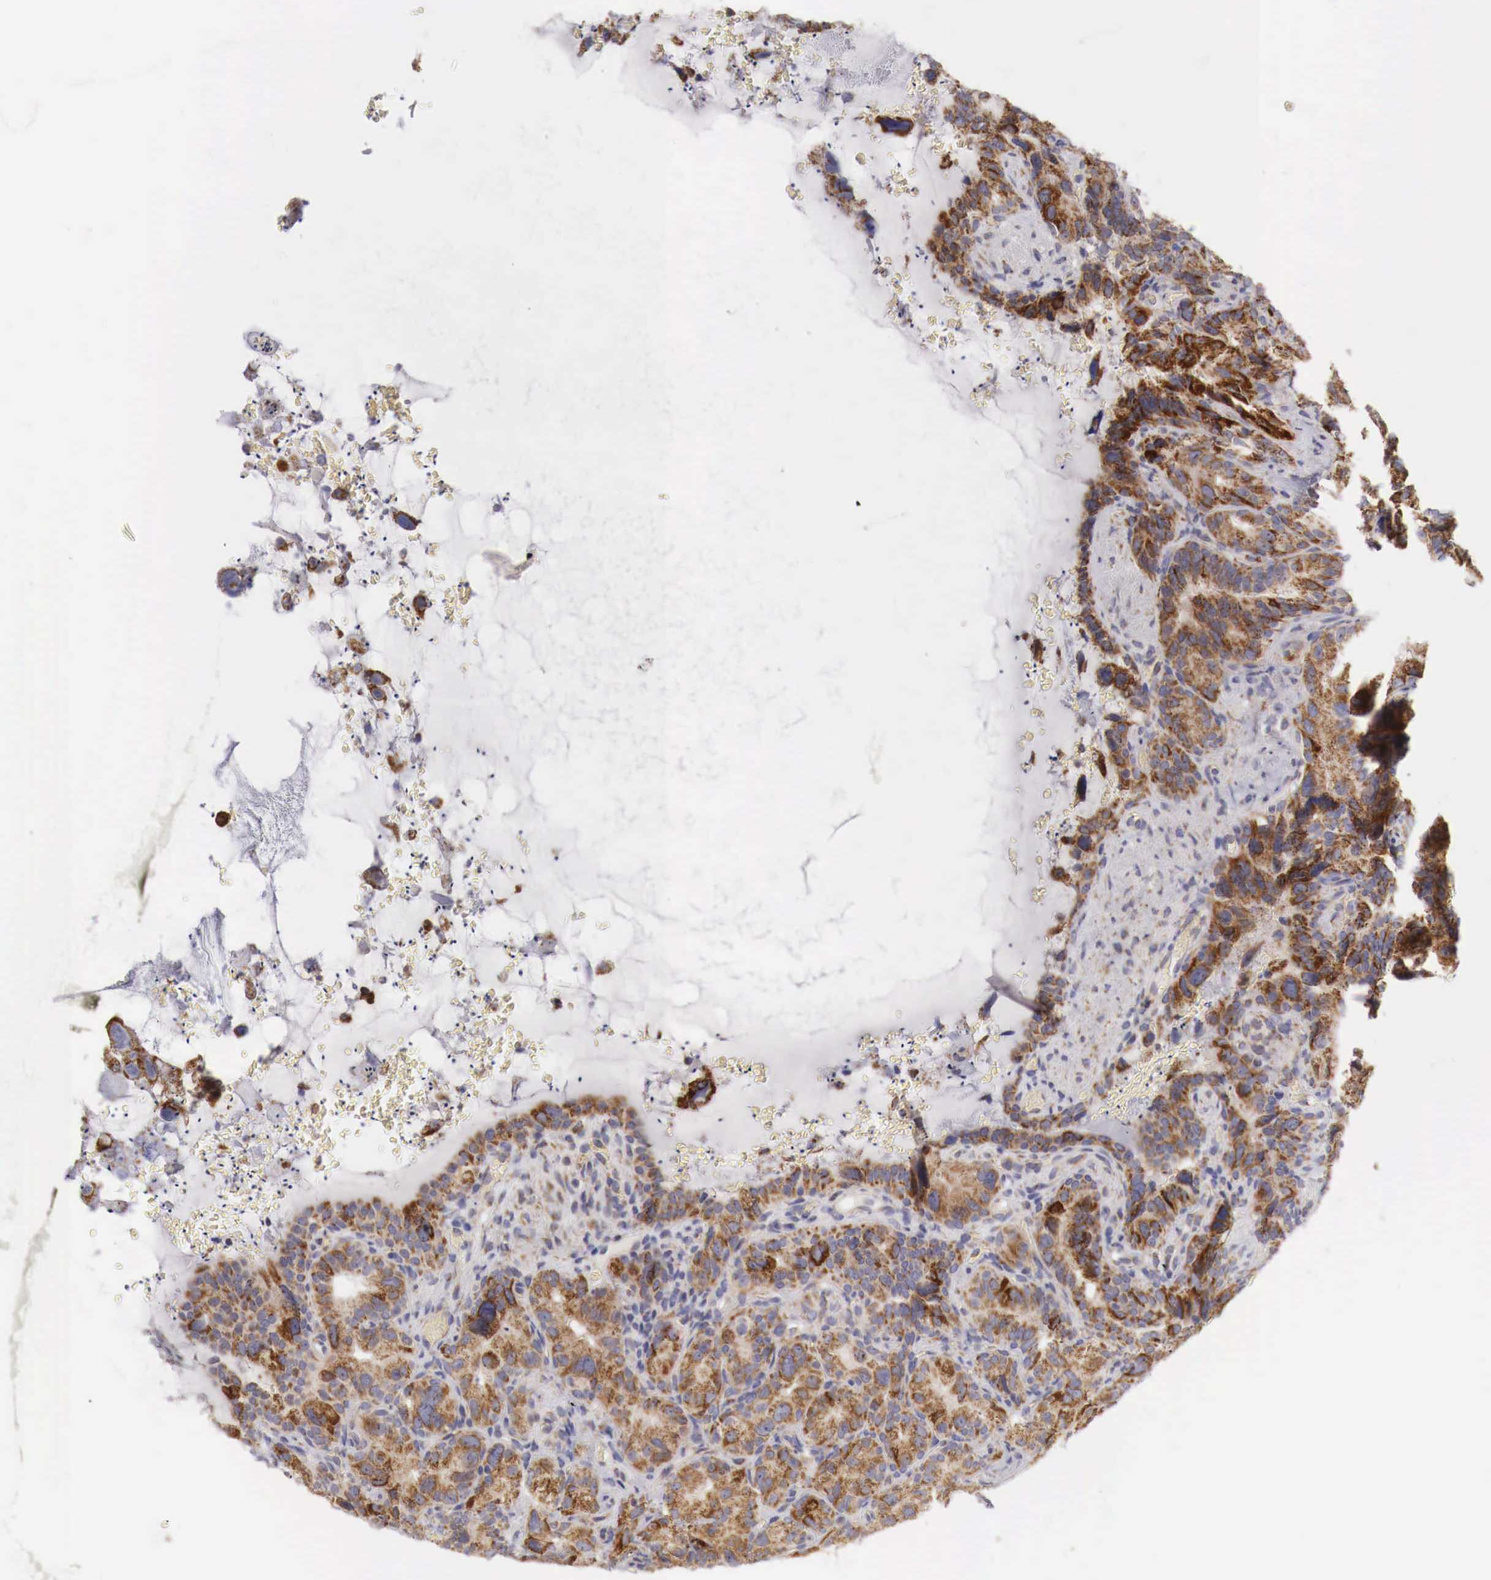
{"staining": {"intensity": "strong", "quantity": ">75%", "location": "cytoplasmic/membranous"}, "tissue": "seminal vesicle", "cell_type": "Glandular cells", "image_type": "normal", "snomed": [{"axis": "morphology", "description": "Normal tissue, NOS"}, {"axis": "topography", "description": "Seminal veicle"}], "caption": "Seminal vesicle stained with immunohistochemistry shows strong cytoplasmic/membranous expression in about >75% of glandular cells.", "gene": "XPNPEP3", "patient": {"sex": "male", "age": 63}}